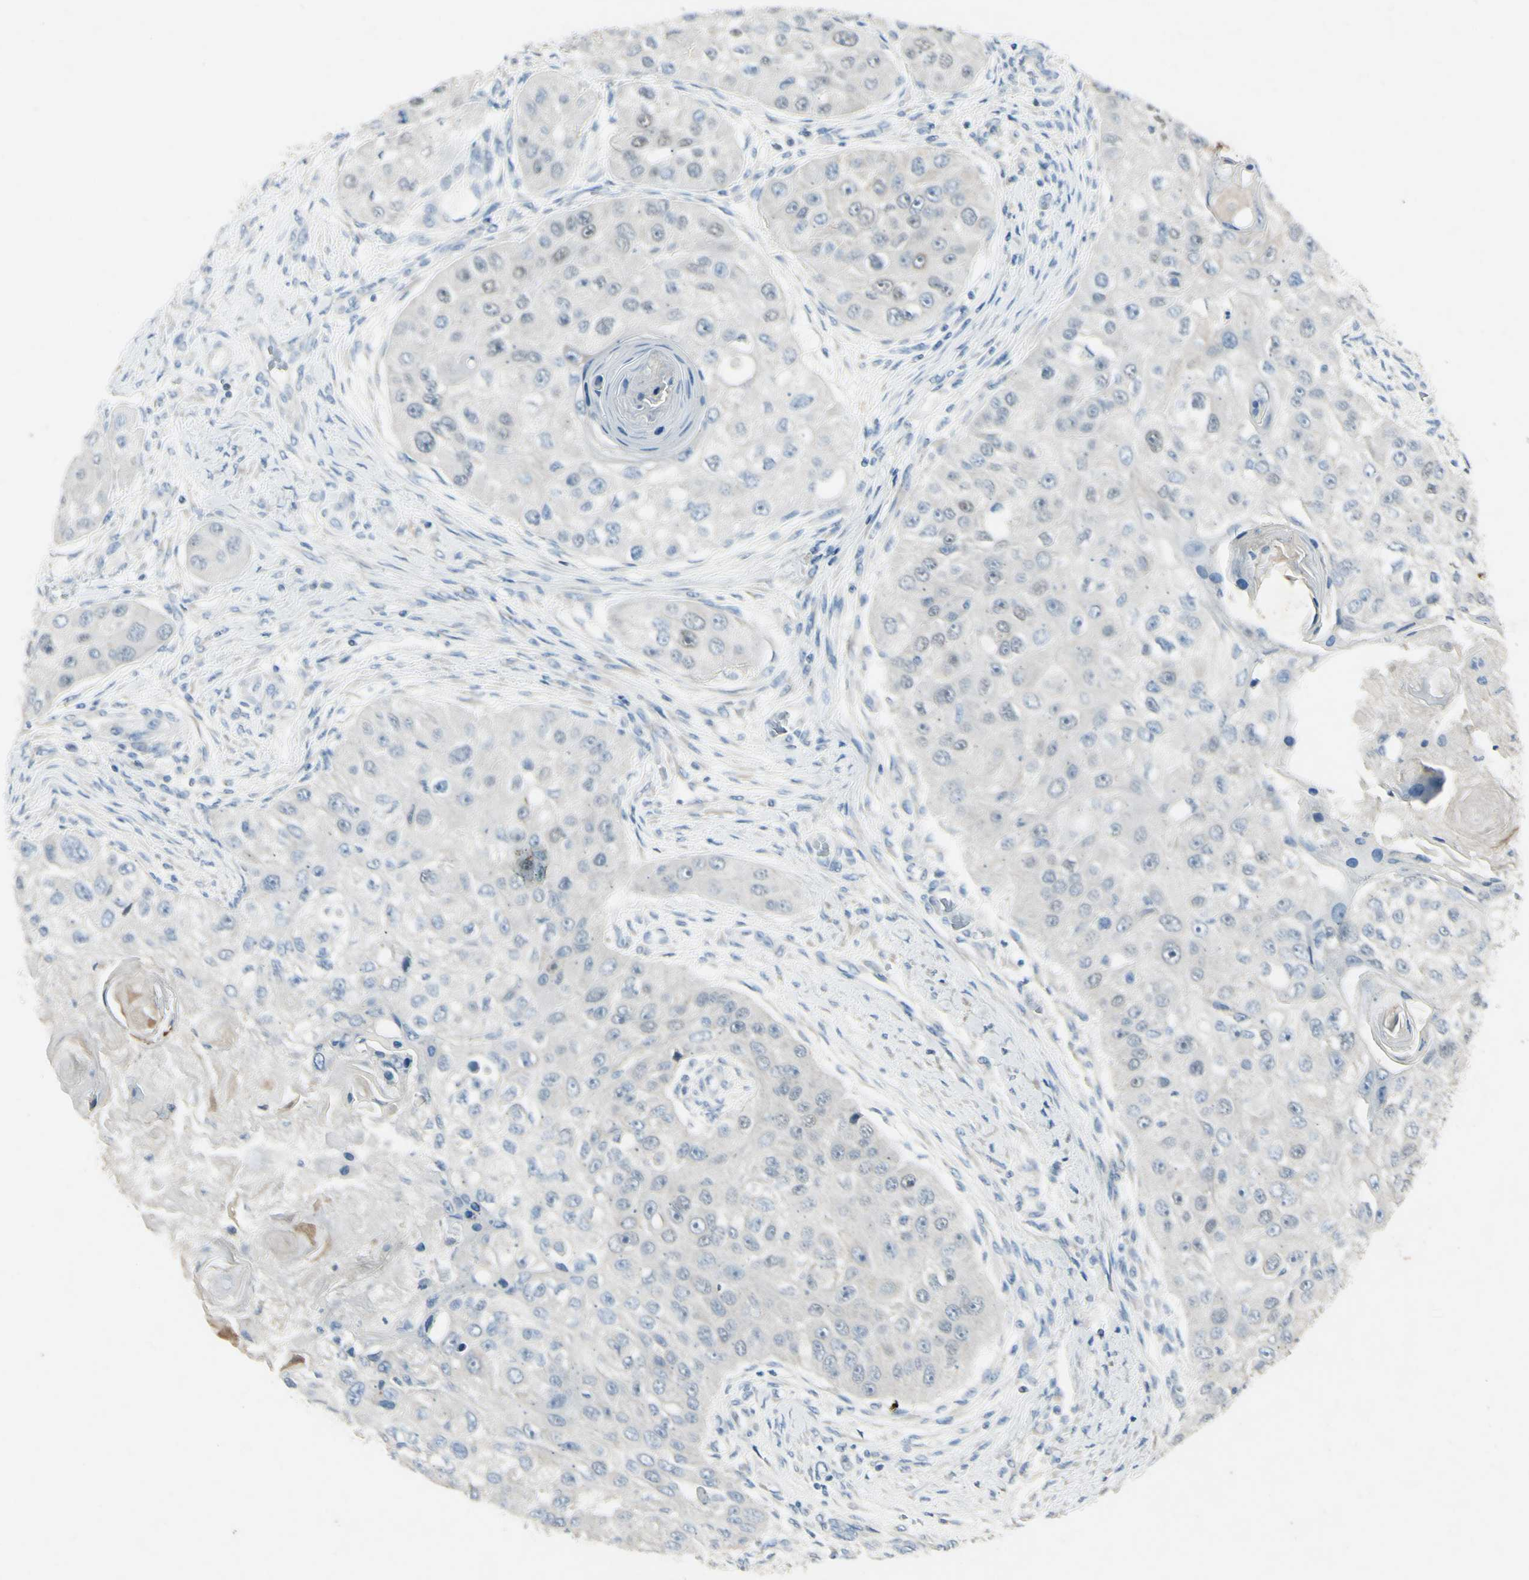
{"staining": {"intensity": "weak", "quantity": "25%-75%", "location": "nuclear"}, "tissue": "head and neck cancer", "cell_type": "Tumor cells", "image_type": "cancer", "snomed": [{"axis": "morphology", "description": "Normal tissue, NOS"}, {"axis": "morphology", "description": "Squamous cell carcinoma, NOS"}, {"axis": "topography", "description": "Skeletal muscle"}, {"axis": "topography", "description": "Head-Neck"}], "caption": "This histopathology image exhibits head and neck squamous cell carcinoma stained with IHC to label a protein in brown. The nuclear of tumor cells show weak positivity for the protein. Nuclei are counter-stained blue.", "gene": "SNAP91", "patient": {"sex": "male", "age": 51}}